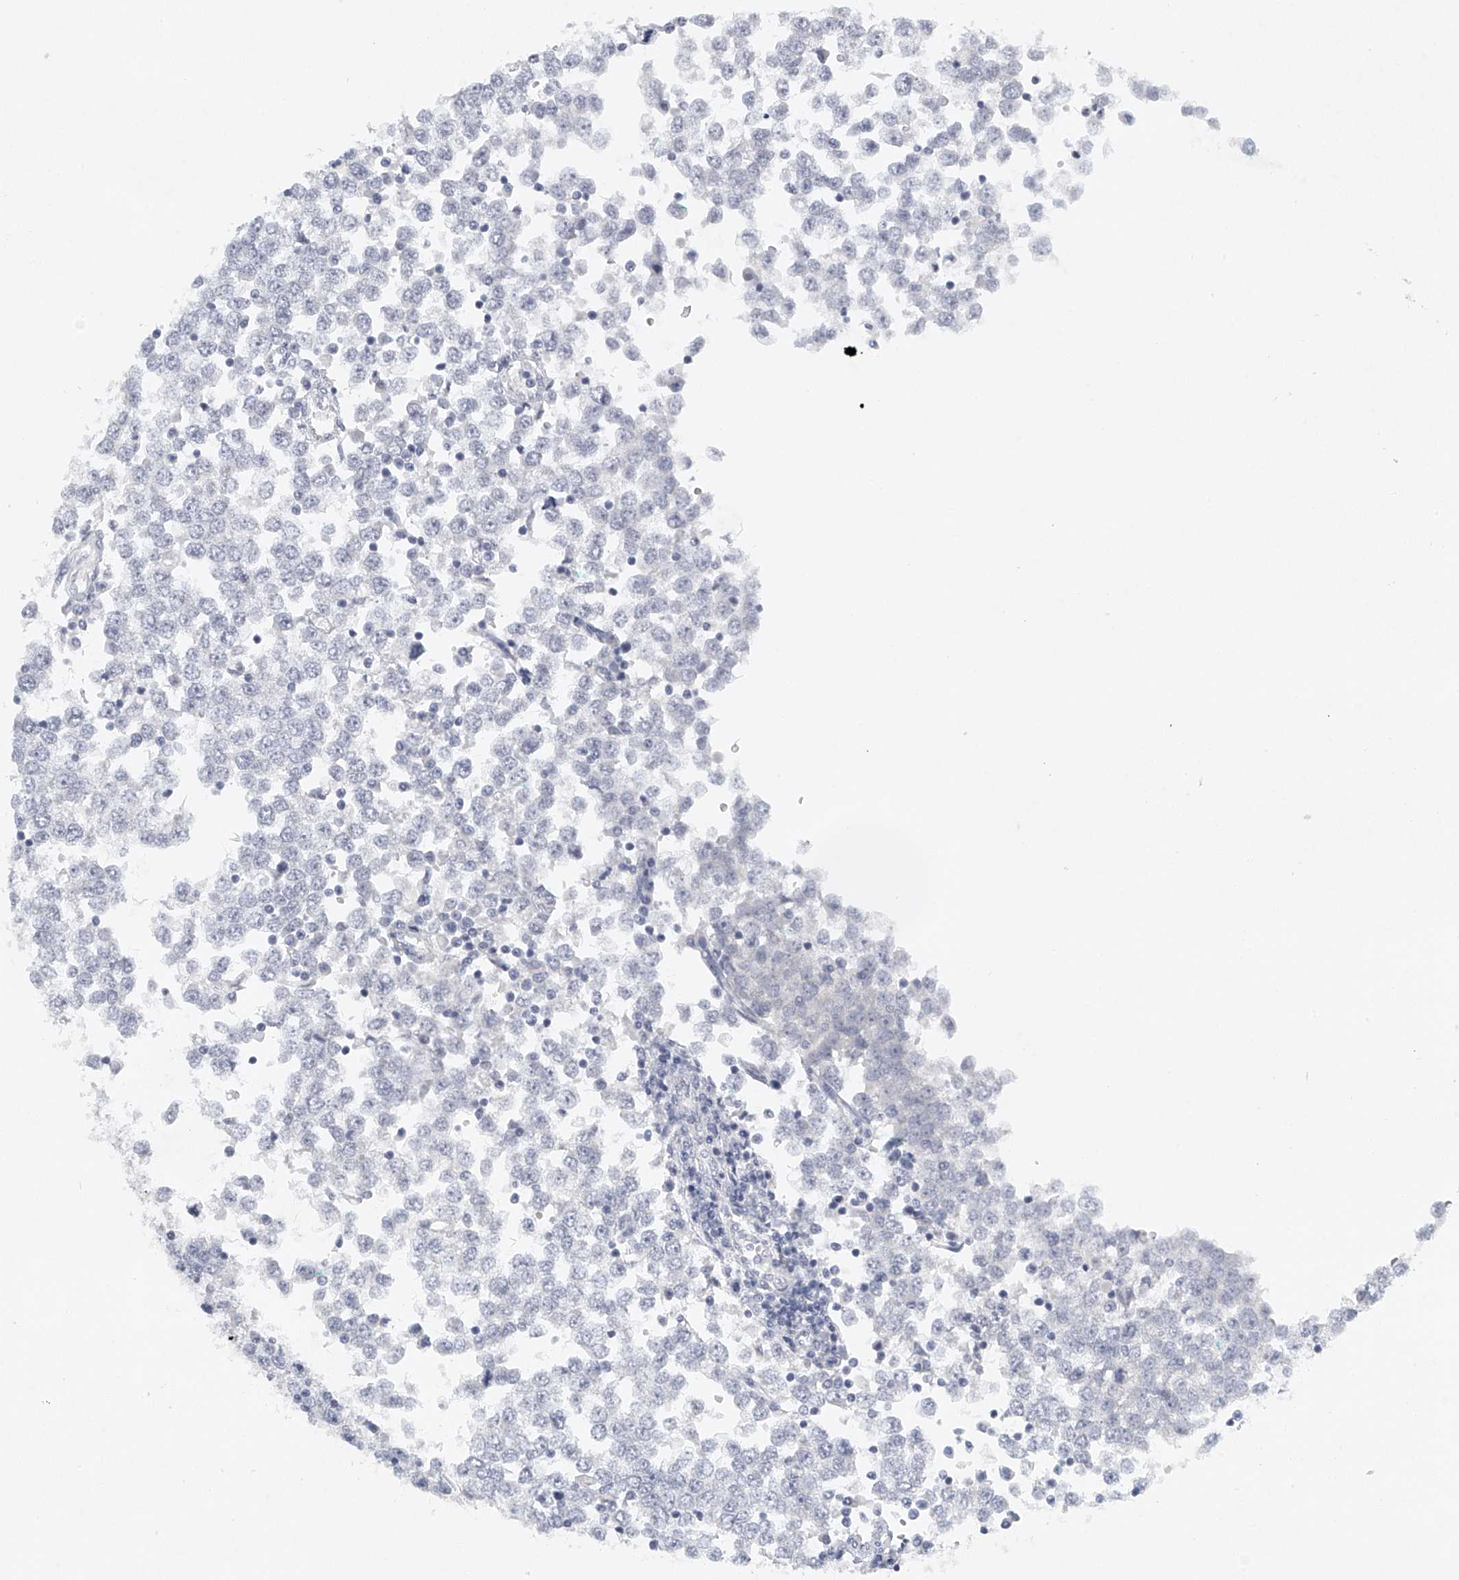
{"staining": {"intensity": "negative", "quantity": "none", "location": "none"}, "tissue": "testis cancer", "cell_type": "Tumor cells", "image_type": "cancer", "snomed": [{"axis": "morphology", "description": "Seminoma, NOS"}, {"axis": "topography", "description": "Testis"}], "caption": "There is no significant expression in tumor cells of testis seminoma. Brightfield microscopy of immunohistochemistry stained with DAB (3,3'-diaminobenzidine) (brown) and hematoxylin (blue), captured at high magnification.", "gene": "FAT2", "patient": {"sex": "male", "age": 65}}